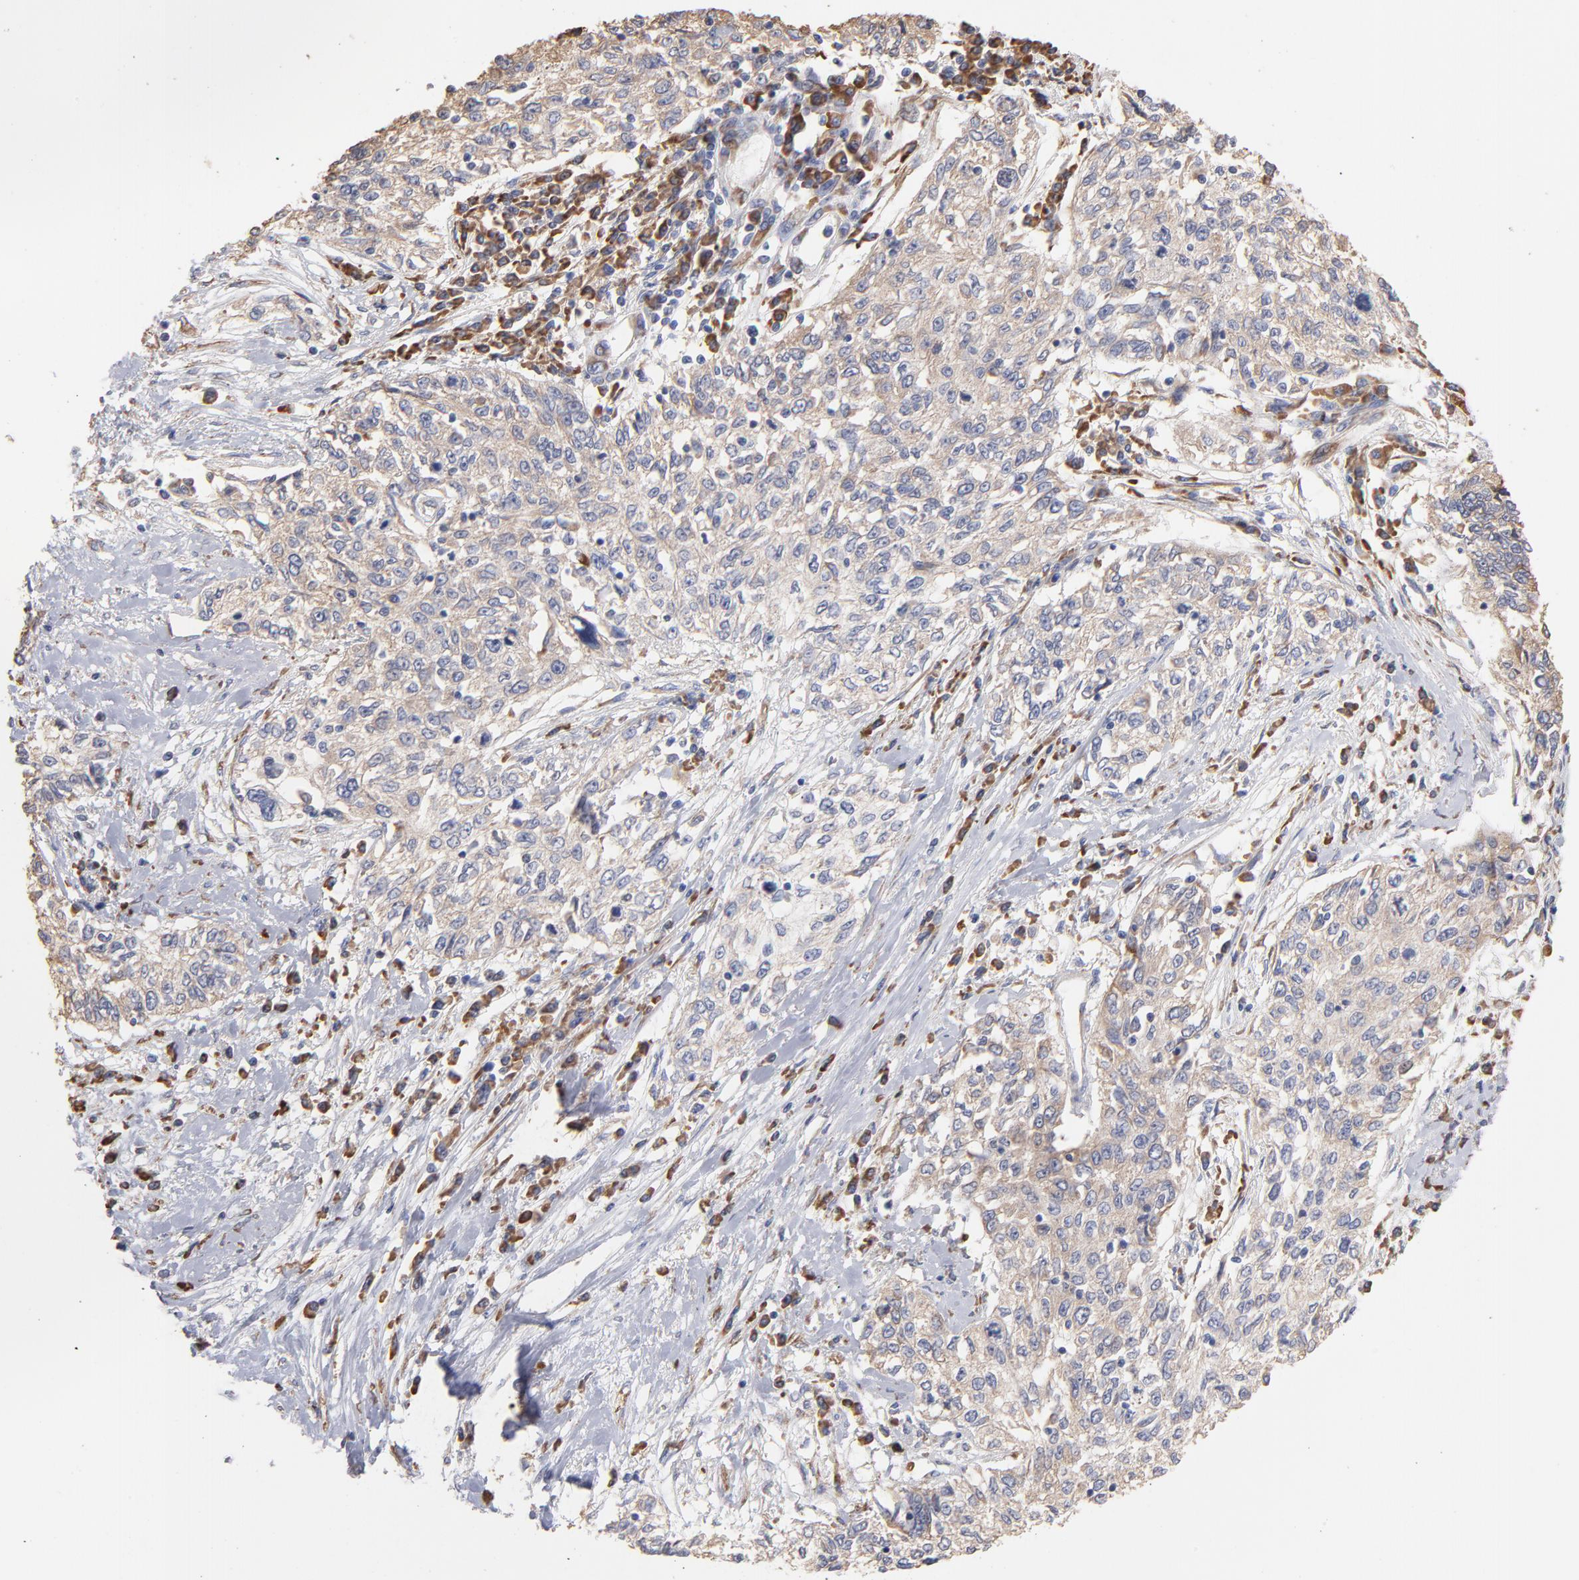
{"staining": {"intensity": "negative", "quantity": "none", "location": "none"}, "tissue": "cervical cancer", "cell_type": "Tumor cells", "image_type": "cancer", "snomed": [{"axis": "morphology", "description": "Squamous cell carcinoma, NOS"}, {"axis": "topography", "description": "Cervix"}], "caption": "A histopathology image of human cervical cancer is negative for staining in tumor cells.", "gene": "RPL9", "patient": {"sex": "female", "age": 57}}